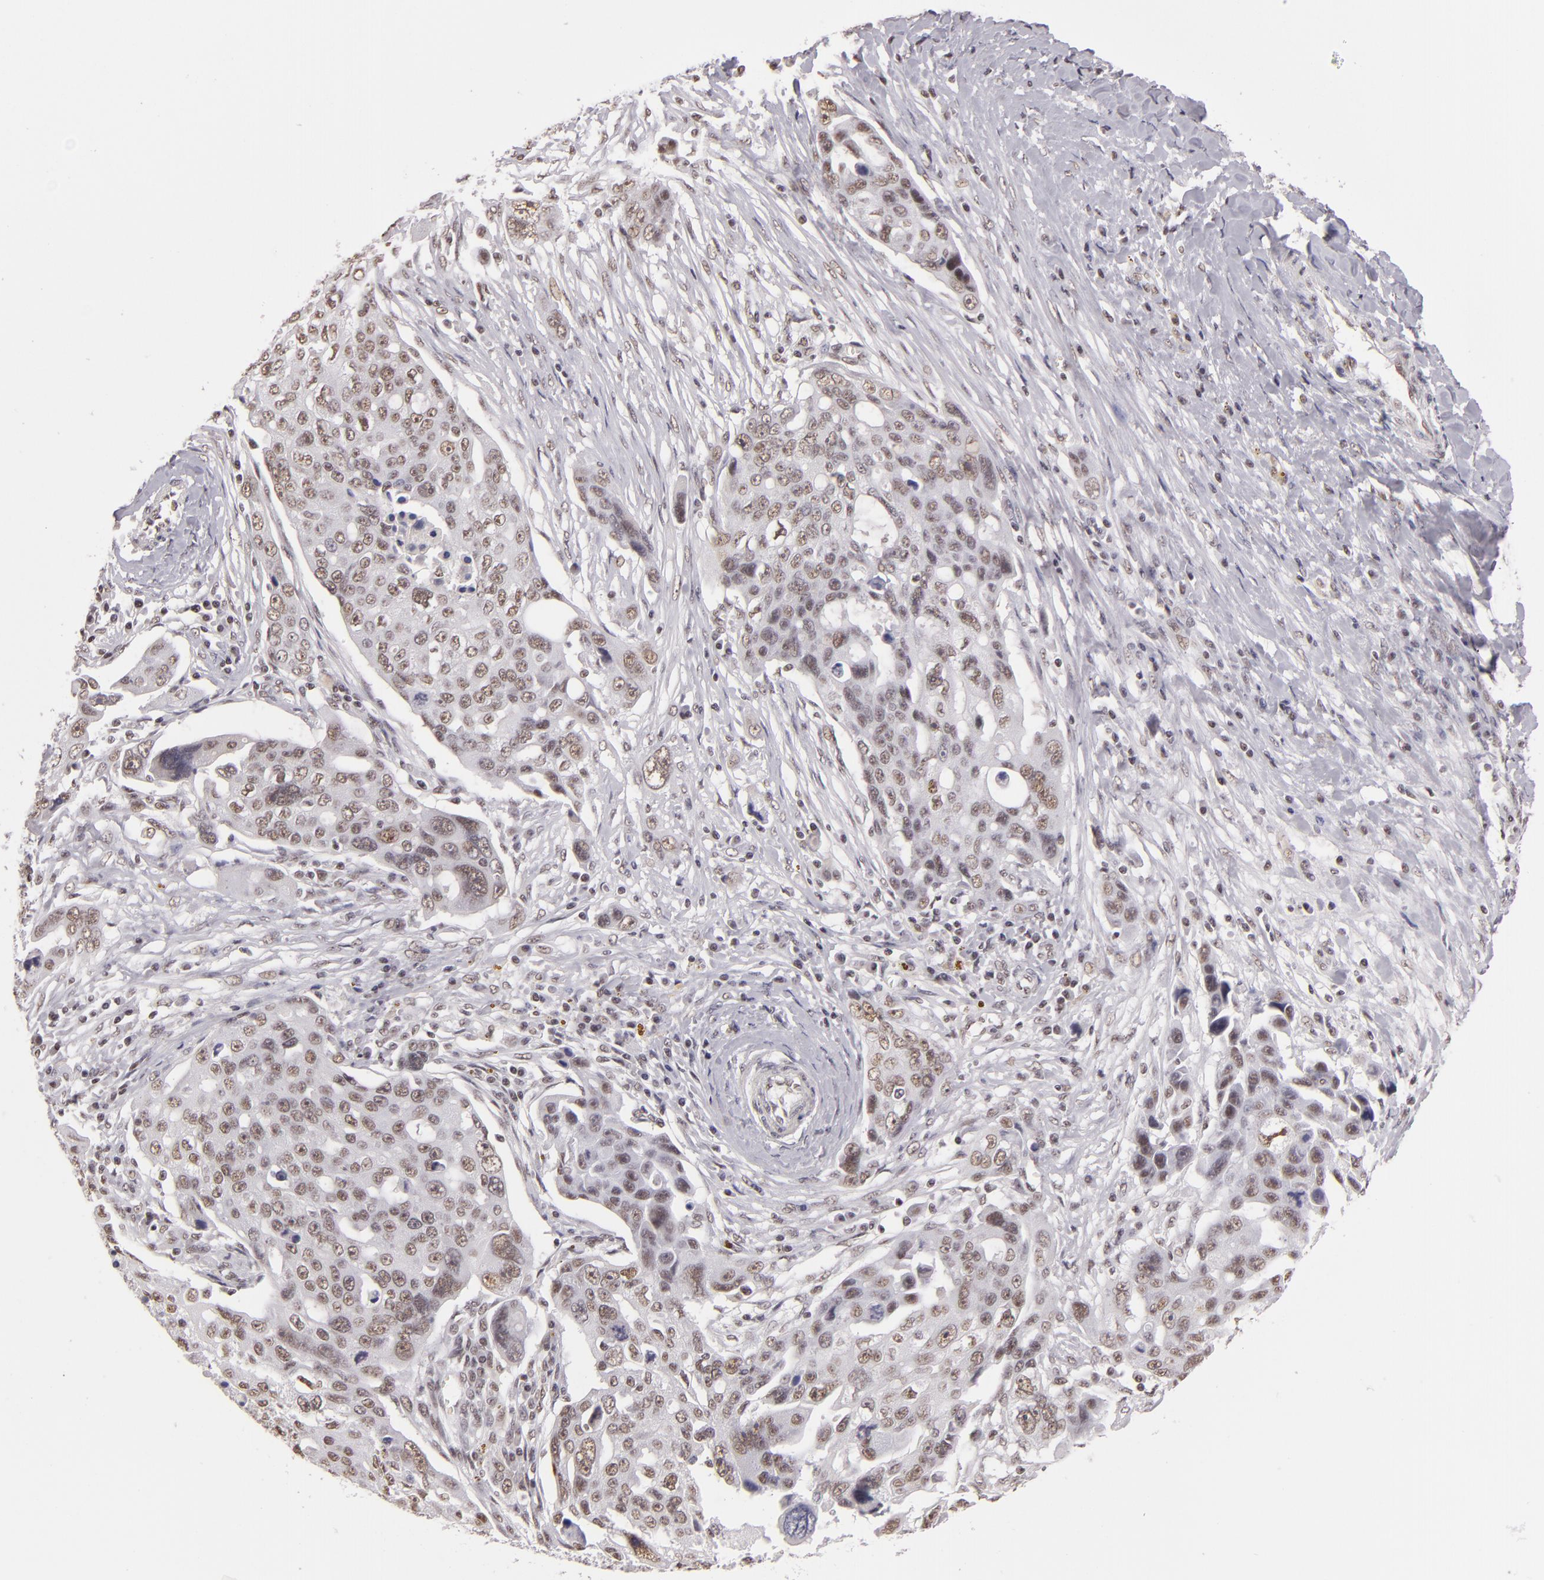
{"staining": {"intensity": "weak", "quantity": ">75%", "location": "nuclear"}, "tissue": "ovarian cancer", "cell_type": "Tumor cells", "image_type": "cancer", "snomed": [{"axis": "morphology", "description": "Carcinoma, endometroid"}, {"axis": "topography", "description": "Ovary"}], "caption": "High-power microscopy captured an IHC micrograph of endometroid carcinoma (ovarian), revealing weak nuclear positivity in about >75% of tumor cells.", "gene": "INTS6", "patient": {"sex": "female", "age": 75}}